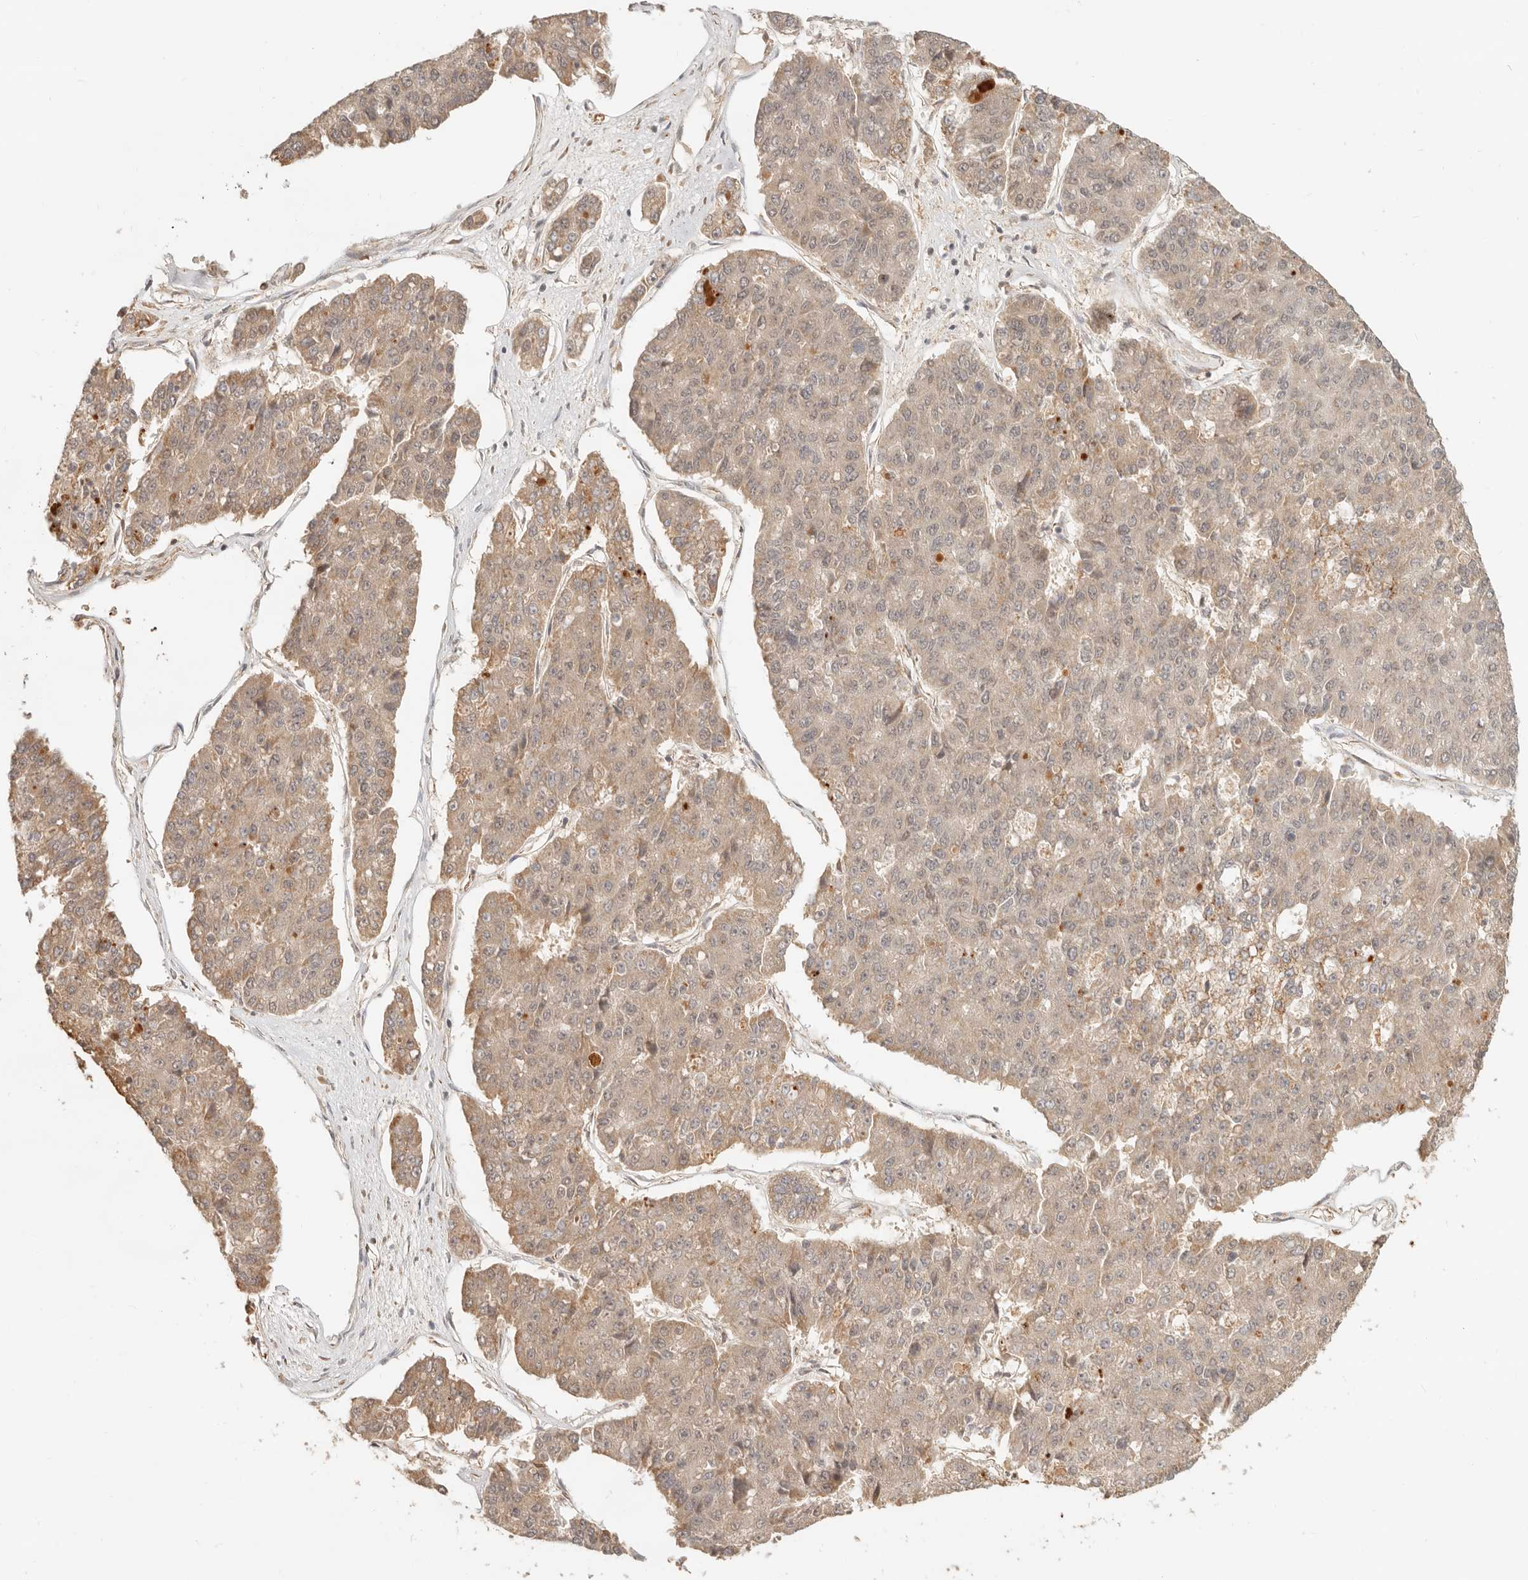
{"staining": {"intensity": "weak", "quantity": "25%-75%", "location": "cytoplasmic/membranous"}, "tissue": "pancreatic cancer", "cell_type": "Tumor cells", "image_type": "cancer", "snomed": [{"axis": "morphology", "description": "Adenocarcinoma, NOS"}, {"axis": "topography", "description": "Pancreas"}], "caption": "IHC of human pancreatic cancer shows low levels of weak cytoplasmic/membranous positivity in approximately 25%-75% of tumor cells.", "gene": "BAALC", "patient": {"sex": "male", "age": 50}}